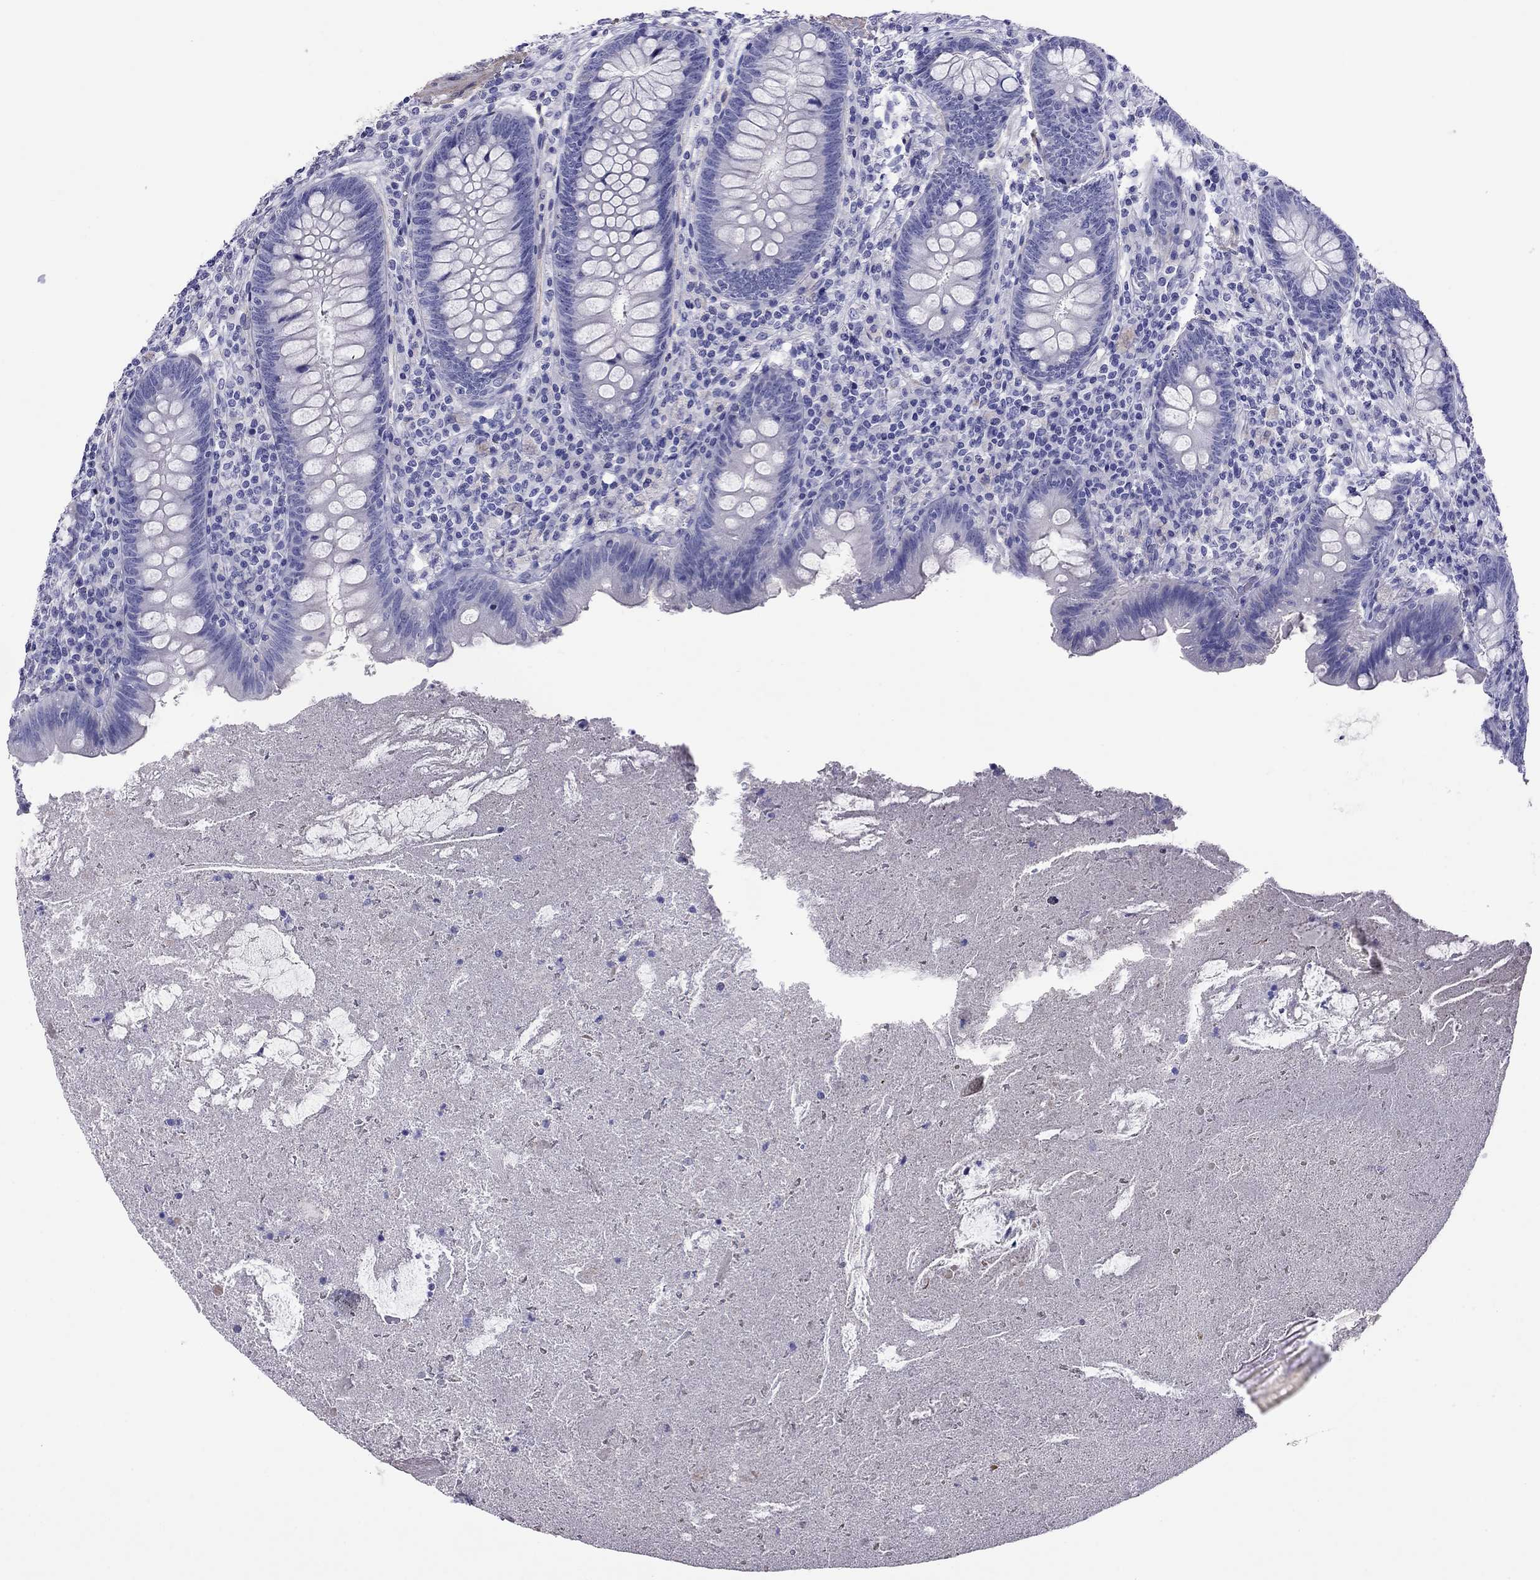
{"staining": {"intensity": "negative", "quantity": "none", "location": "none"}, "tissue": "appendix", "cell_type": "Glandular cells", "image_type": "normal", "snomed": [{"axis": "morphology", "description": "Normal tissue, NOS"}, {"axis": "topography", "description": "Appendix"}], "caption": "An IHC image of benign appendix is shown. There is no staining in glandular cells of appendix. (DAB (3,3'-diaminobenzidine) immunohistochemistry visualized using brightfield microscopy, high magnification).", "gene": "KIAA2012", "patient": {"sex": "male", "age": 47}}